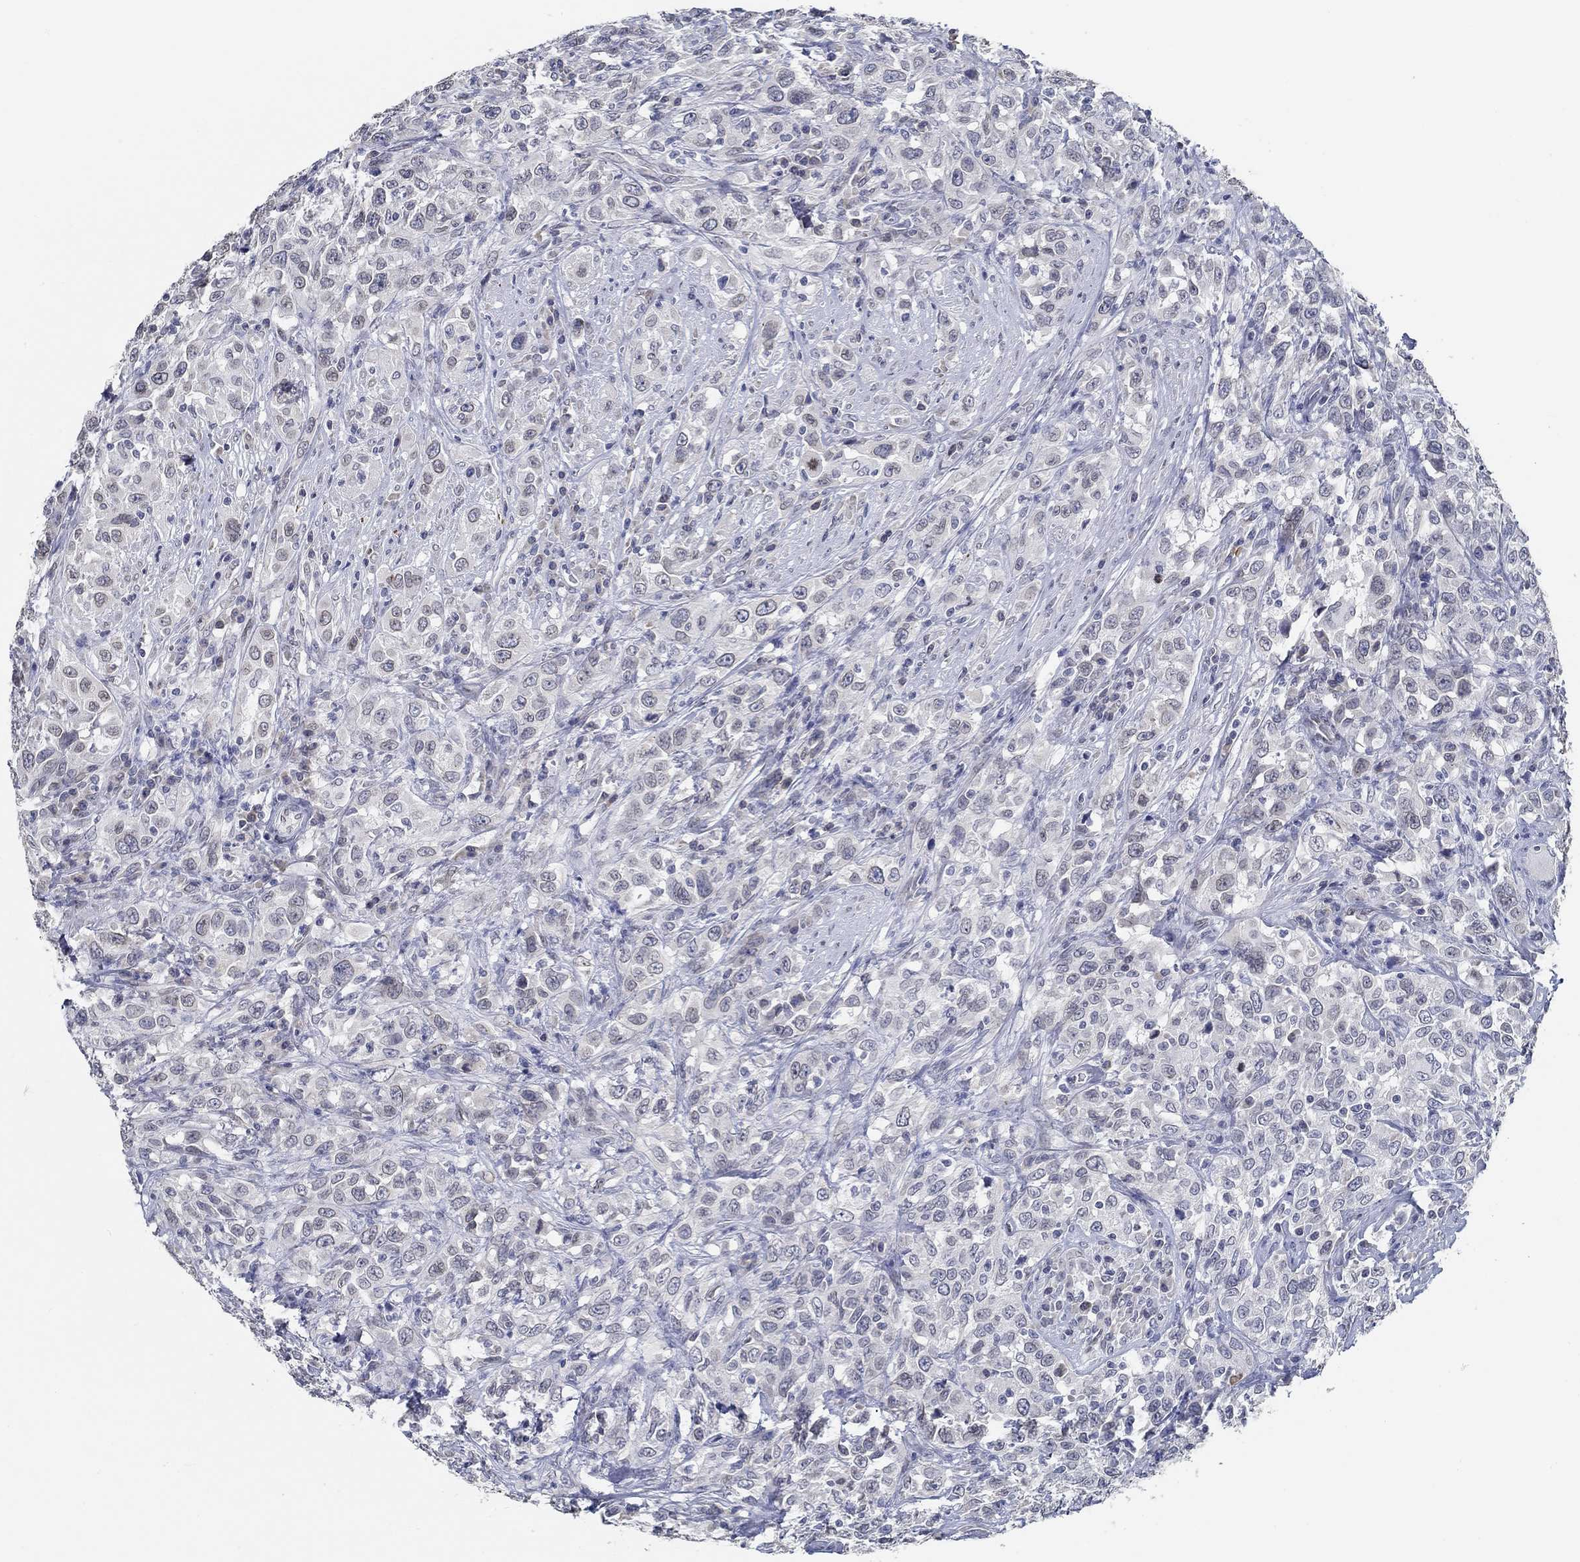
{"staining": {"intensity": "negative", "quantity": "none", "location": "none"}, "tissue": "urothelial cancer", "cell_type": "Tumor cells", "image_type": "cancer", "snomed": [{"axis": "morphology", "description": "Urothelial carcinoma, NOS"}, {"axis": "morphology", "description": "Urothelial carcinoma, High grade"}, {"axis": "topography", "description": "Urinary bladder"}], "caption": "This is a image of immunohistochemistry (IHC) staining of transitional cell carcinoma, which shows no staining in tumor cells. The staining was performed using DAB to visualize the protein expression in brown, while the nuclei were stained in blue with hematoxylin (Magnification: 20x).", "gene": "NUP155", "patient": {"sex": "female", "age": 64}}